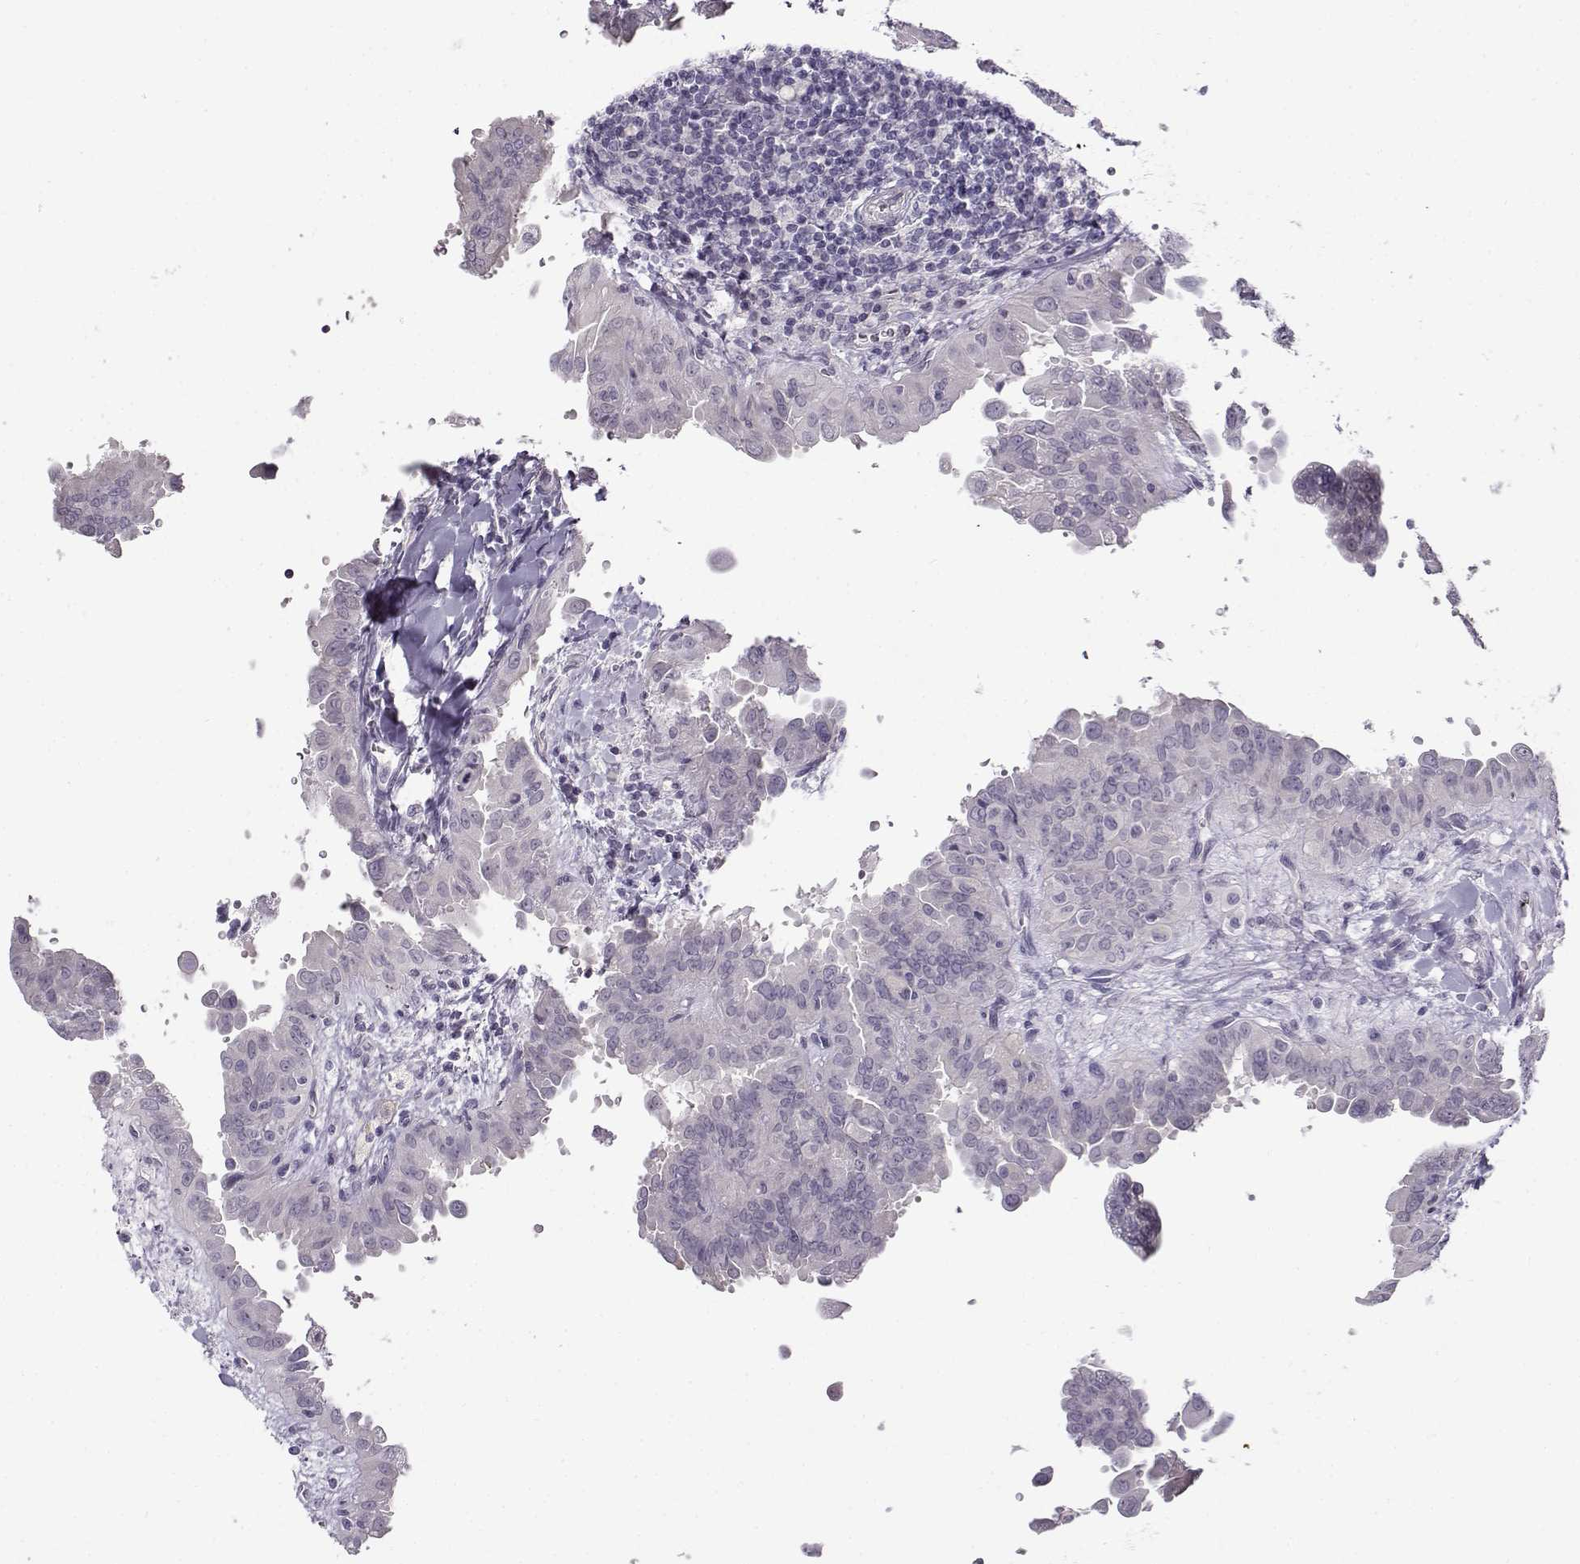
{"staining": {"intensity": "negative", "quantity": "none", "location": "none"}, "tissue": "thyroid cancer", "cell_type": "Tumor cells", "image_type": "cancer", "snomed": [{"axis": "morphology", "description": "Papillary adenocarcinoma, NOS"}, {"axis": "topography", "description": "Thyroid gland"}], "caption": "A micrograph of human papillary adenocarcinoma (thyroid) is negative for staining in tumor cells.", "gene": "TEX55", "patient": {"sex": "female", "age": 37}}